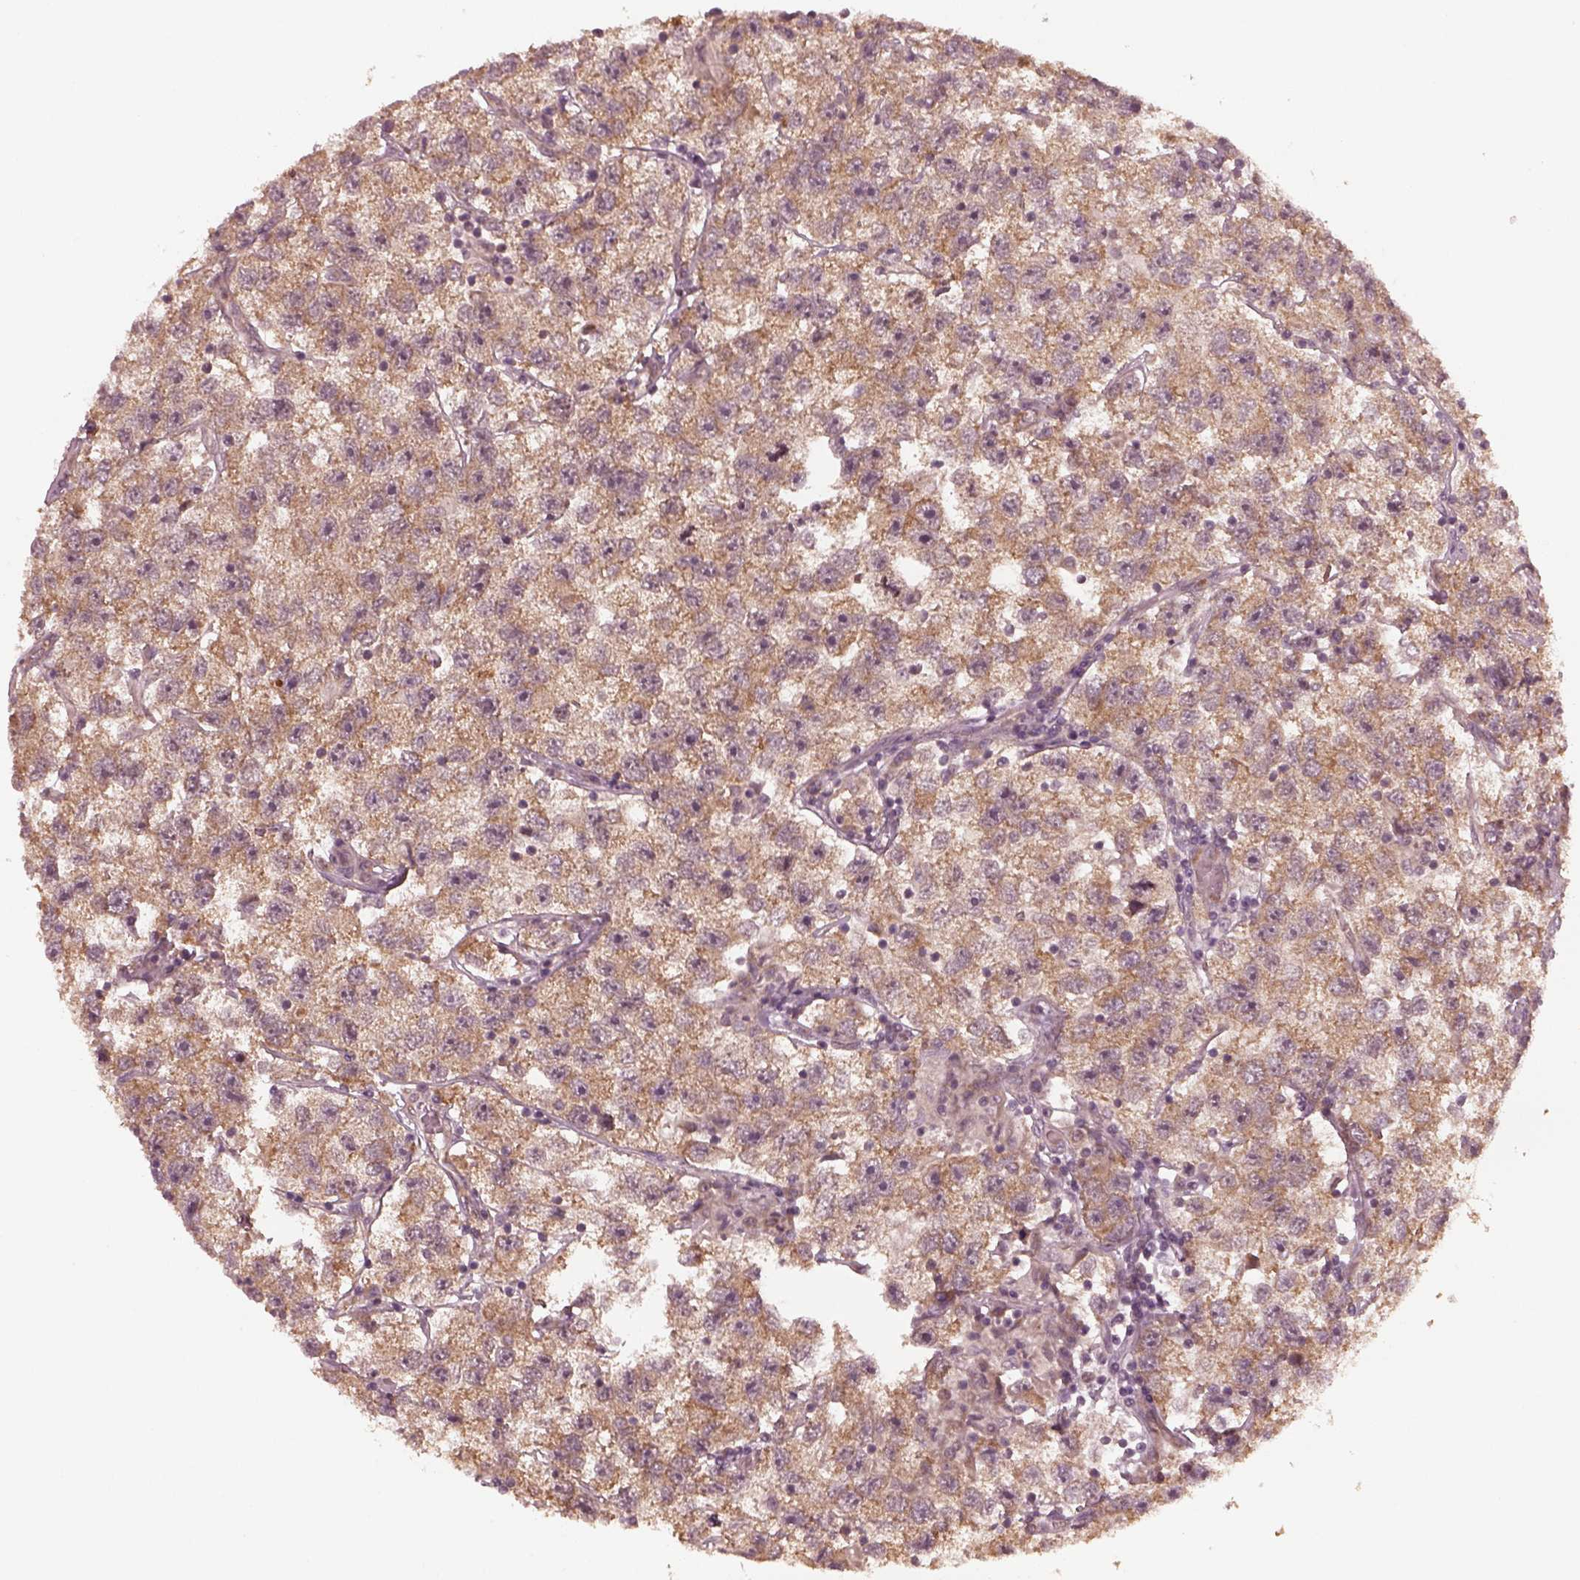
{"staining": {"intensity": "moderate", "quantity": "25%-75%", "location": "cytoplasmic/membranous"}, "tissue": "testis cancer", "cell_type": "Tumor cells", "image_type": "cancer", "snomed": [{"axis": "morphology", "description": "Seminoma, NOS"}, {"axis": "topography", "description": "Testis"}], "caption": "IHC photomicrograph of neoplastic tissue: seminoma (testis) stained using immunohistochemistry displays medium levels of moderate protein expression localized specifically in the cytoplasmic/membranous of tumor cells, appearing as a cytoplasmic/membranous brown color.", "gene": "FAF2", "patient": {"sex": "male", "age": 26}}